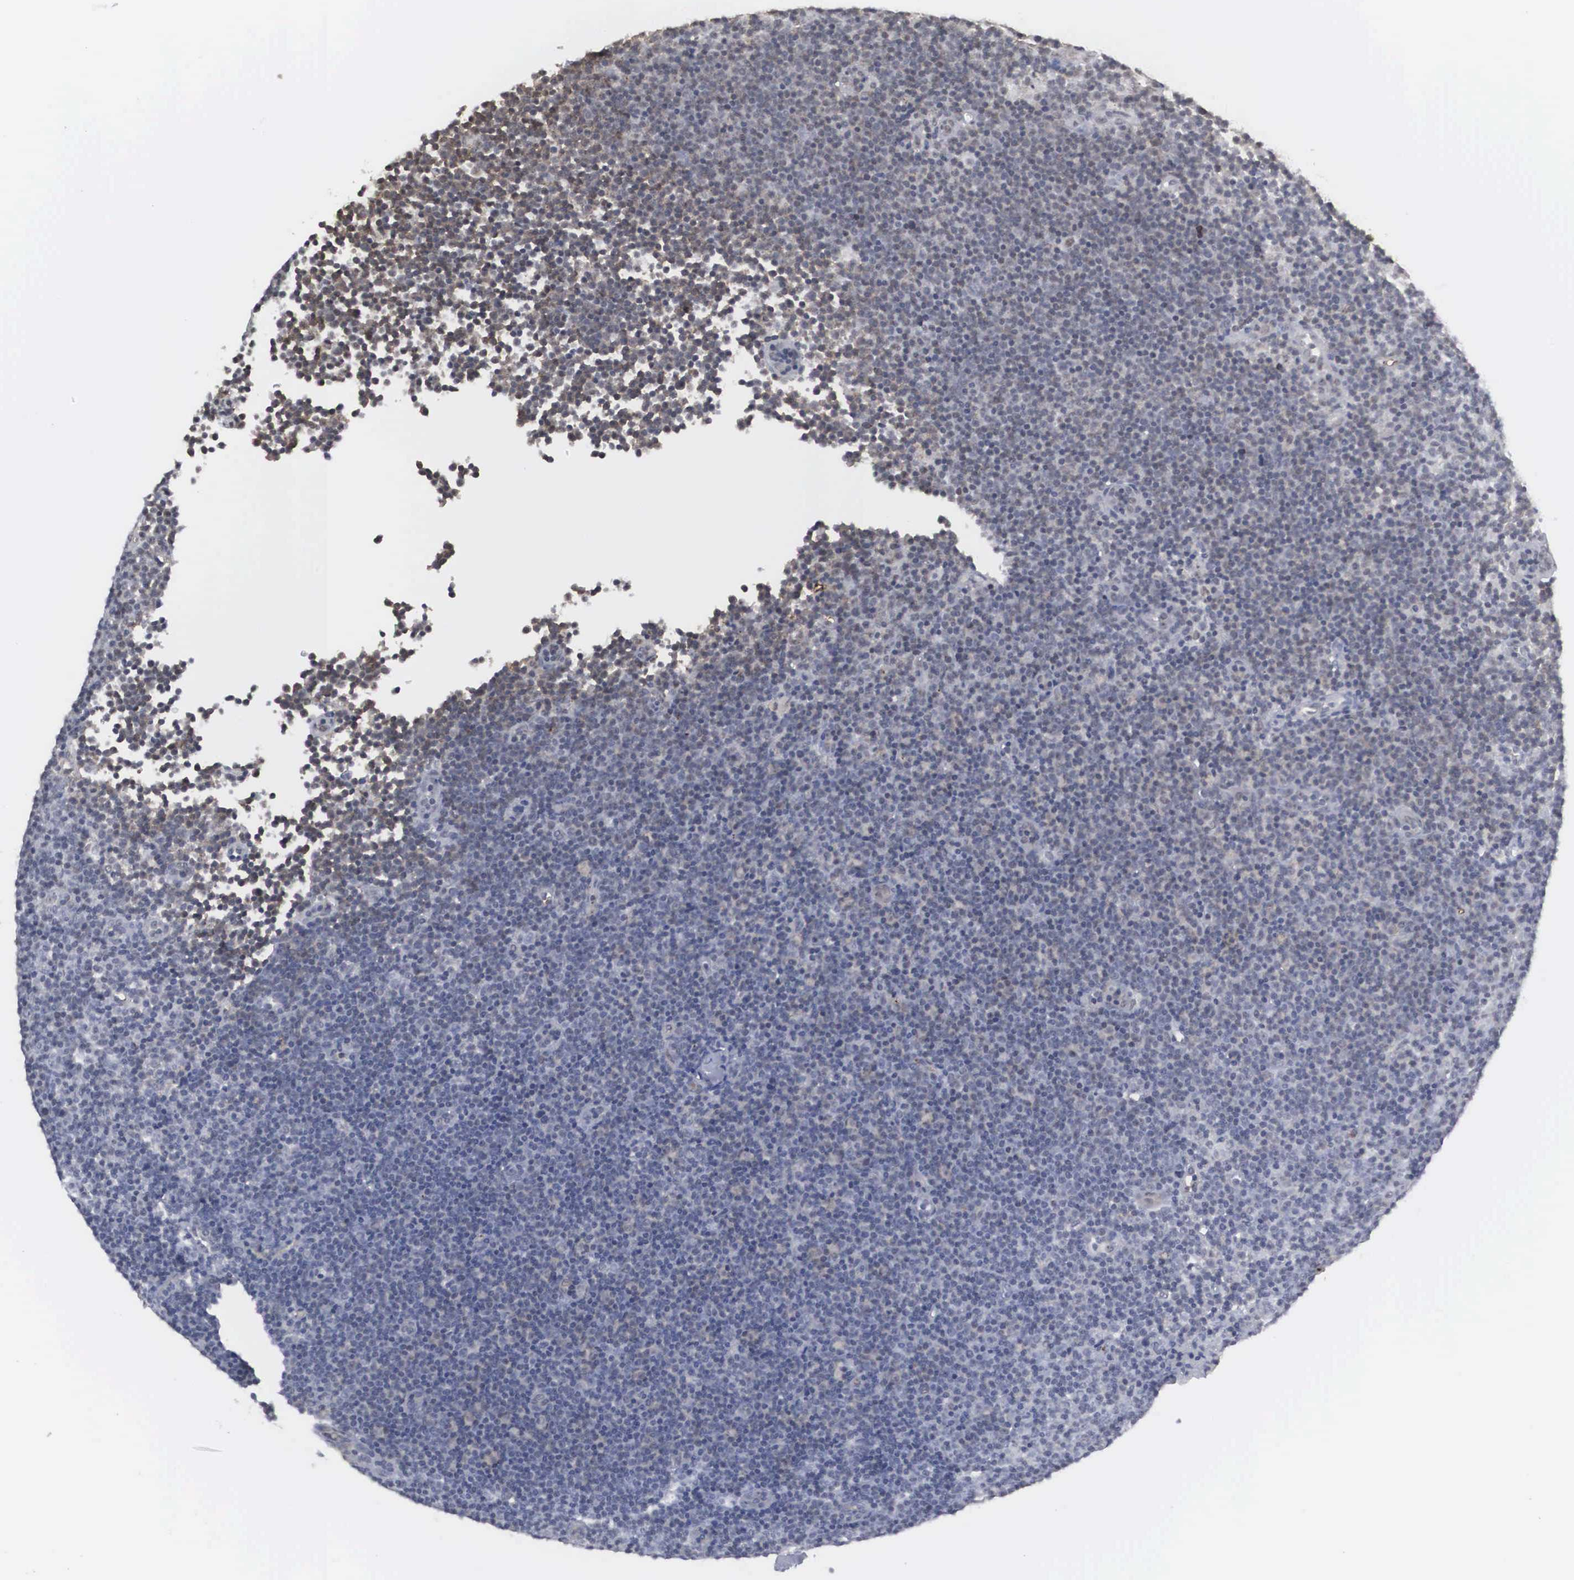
{"staining": {"intensity": "negative", "quantity": "none", "location": "none"}, "tissue": "lymphoma", "cell_type": "Tumor cells", "image_type": "cancer", "snomed": [{"axis": "morphology", "description": "Malignant lymphoma, non-Hodgkin's type, Low grade"}, {"axis": "topography", "description": "Lymph node"}], "caption": "Protein analysis of malignant lymphoma, non-Hodgkin's type (low-grade) reveals no significant positivity in tumor cells.", "gene": "AUTS2", "patient": {"sex": "male", "age": 57}}